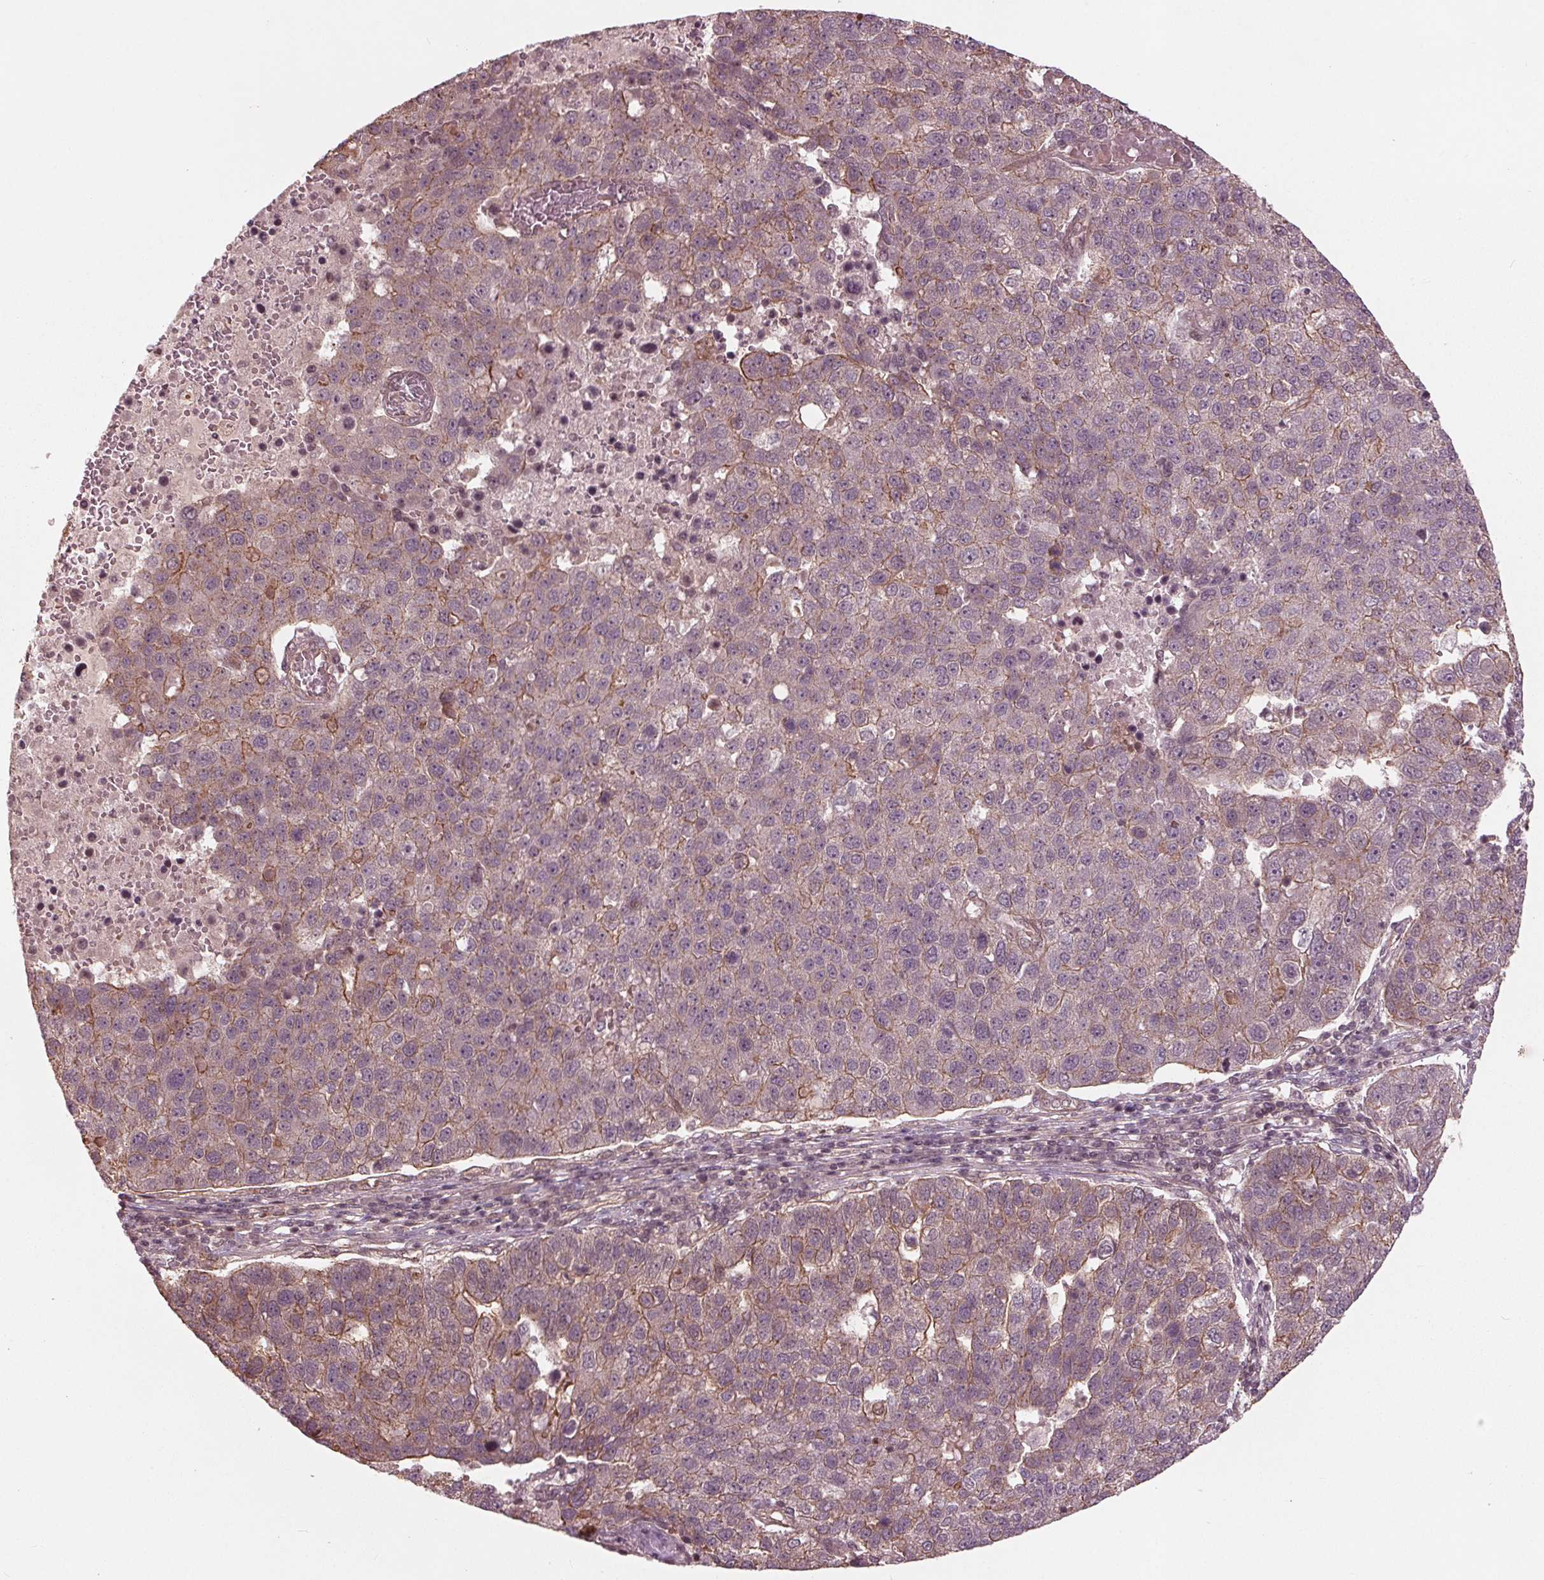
{"staining": {"intensity": "weak", "quantity": "25%-75%", "location": "cytoplasmic/membranous"}, "tissue": "pancreatic cancer", "cell_type": "Tumor cells", "image_type": "cancer", "snomed": [{"axis": "morphology", "description": "Adenocarcinoma, NOS"}, {"axis": "topography", "description": "Pancreas"}], "caption": "Weak cytoplasmic/membranous staining is seen in about 25%-75% of tumor cells in pancreatic adenocarcinoma.", "gene": "BTBD1", "patient": {"sex": "female", "age": 61}}